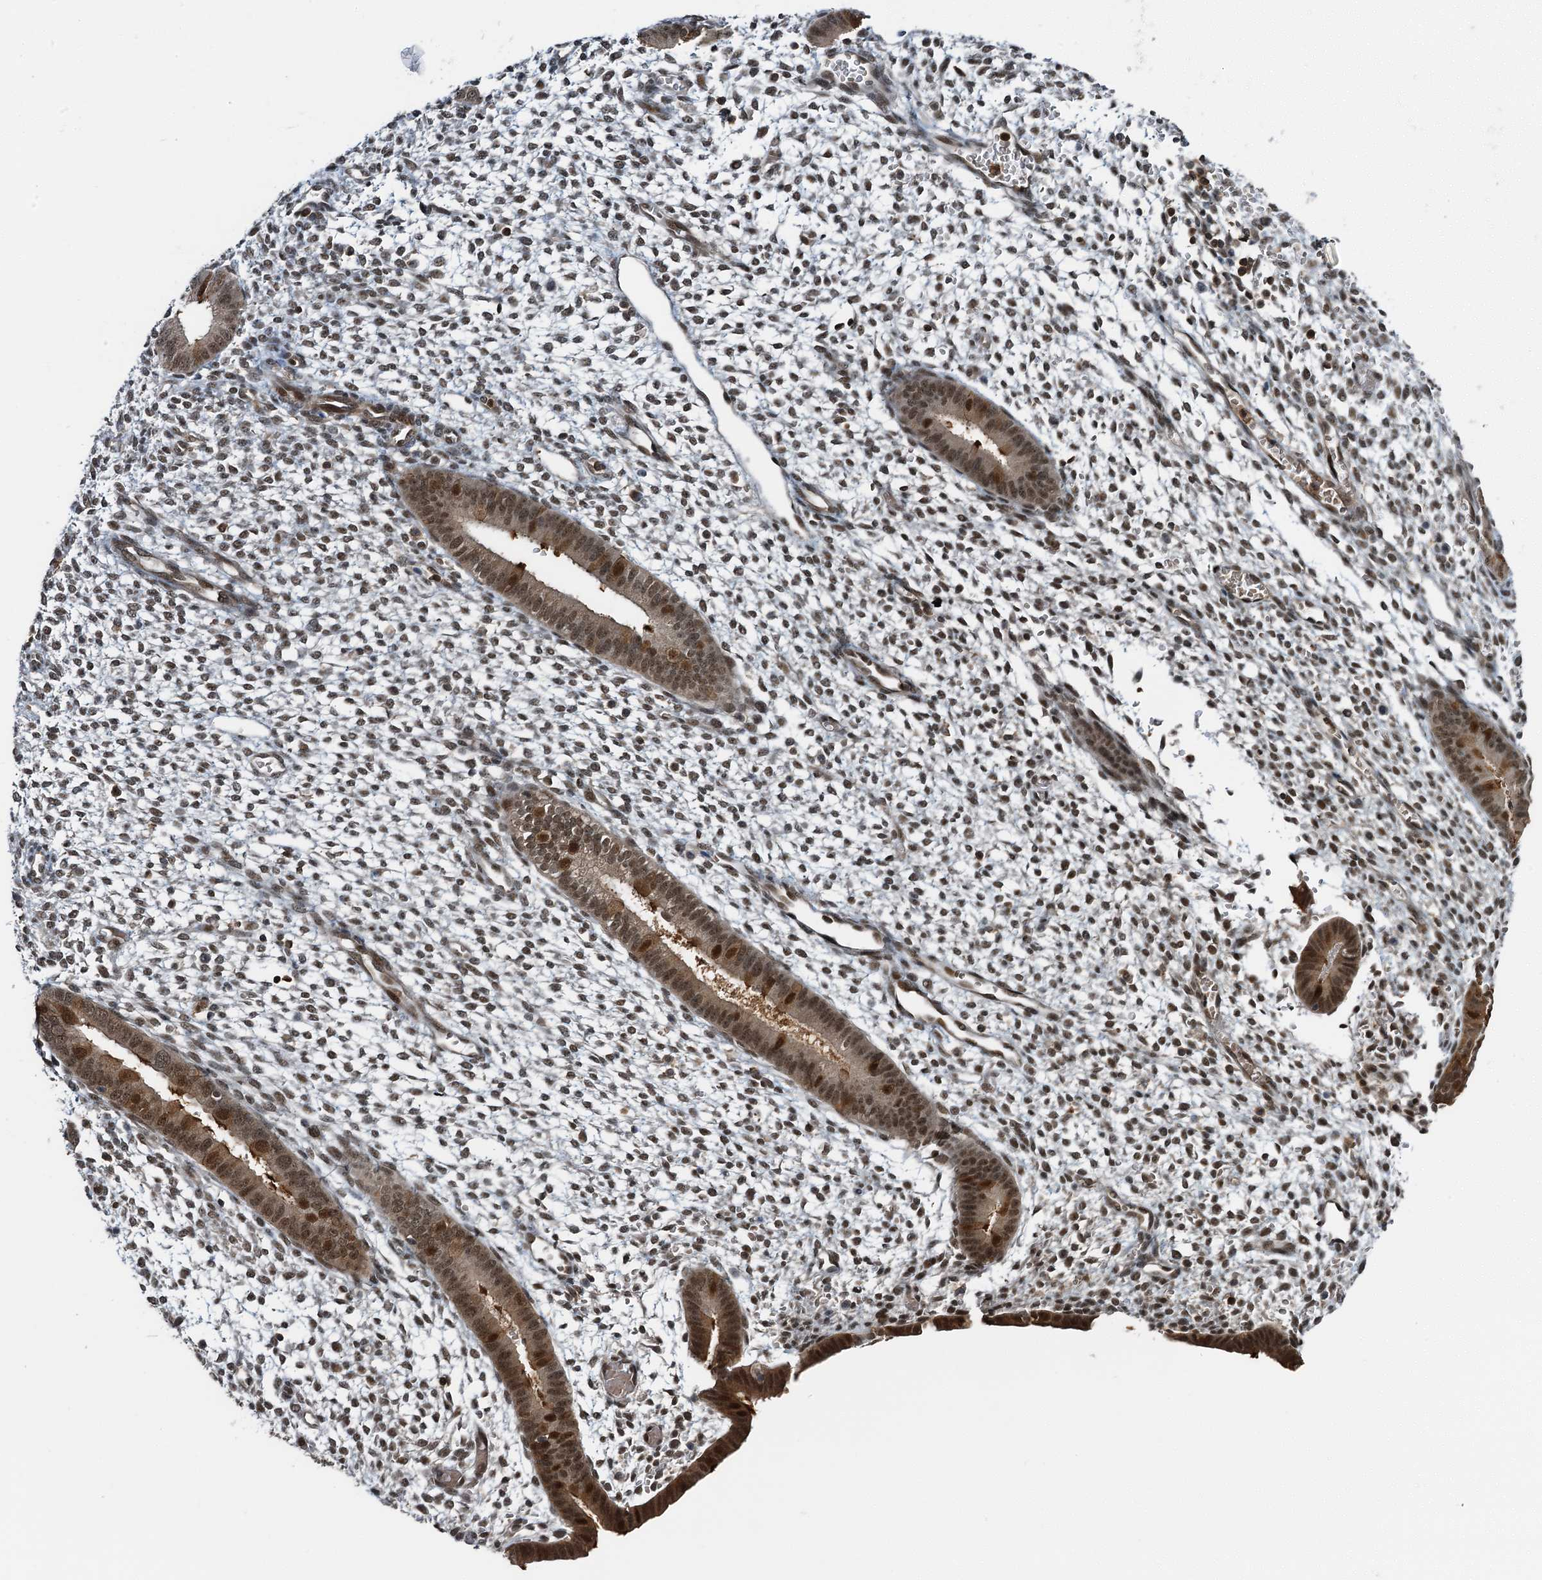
{"staining": {"intensity": "moderate", "quantity": "<25%", "location": "nuclear"}, "tissue": "endometrium", "cell_type": "Cells in endometrial stroma", "image_type": "normal", "snomed": [{"axis": "morphology", "description": "Normal tissue, NOS"}, {"axis": "topography", "description": "Endometrium"}], "caption": "A low amount of moderate nuclear expression is appreciated in about <25% of cells in endometrial stroma in benign endometrium. The staining was performed using DAB, with brown indicating positive protein expression. Nuclei are stained blue with hematoxylin.", "gene": "ZNF609", "patient": {"sex": "female", "age": 46}}